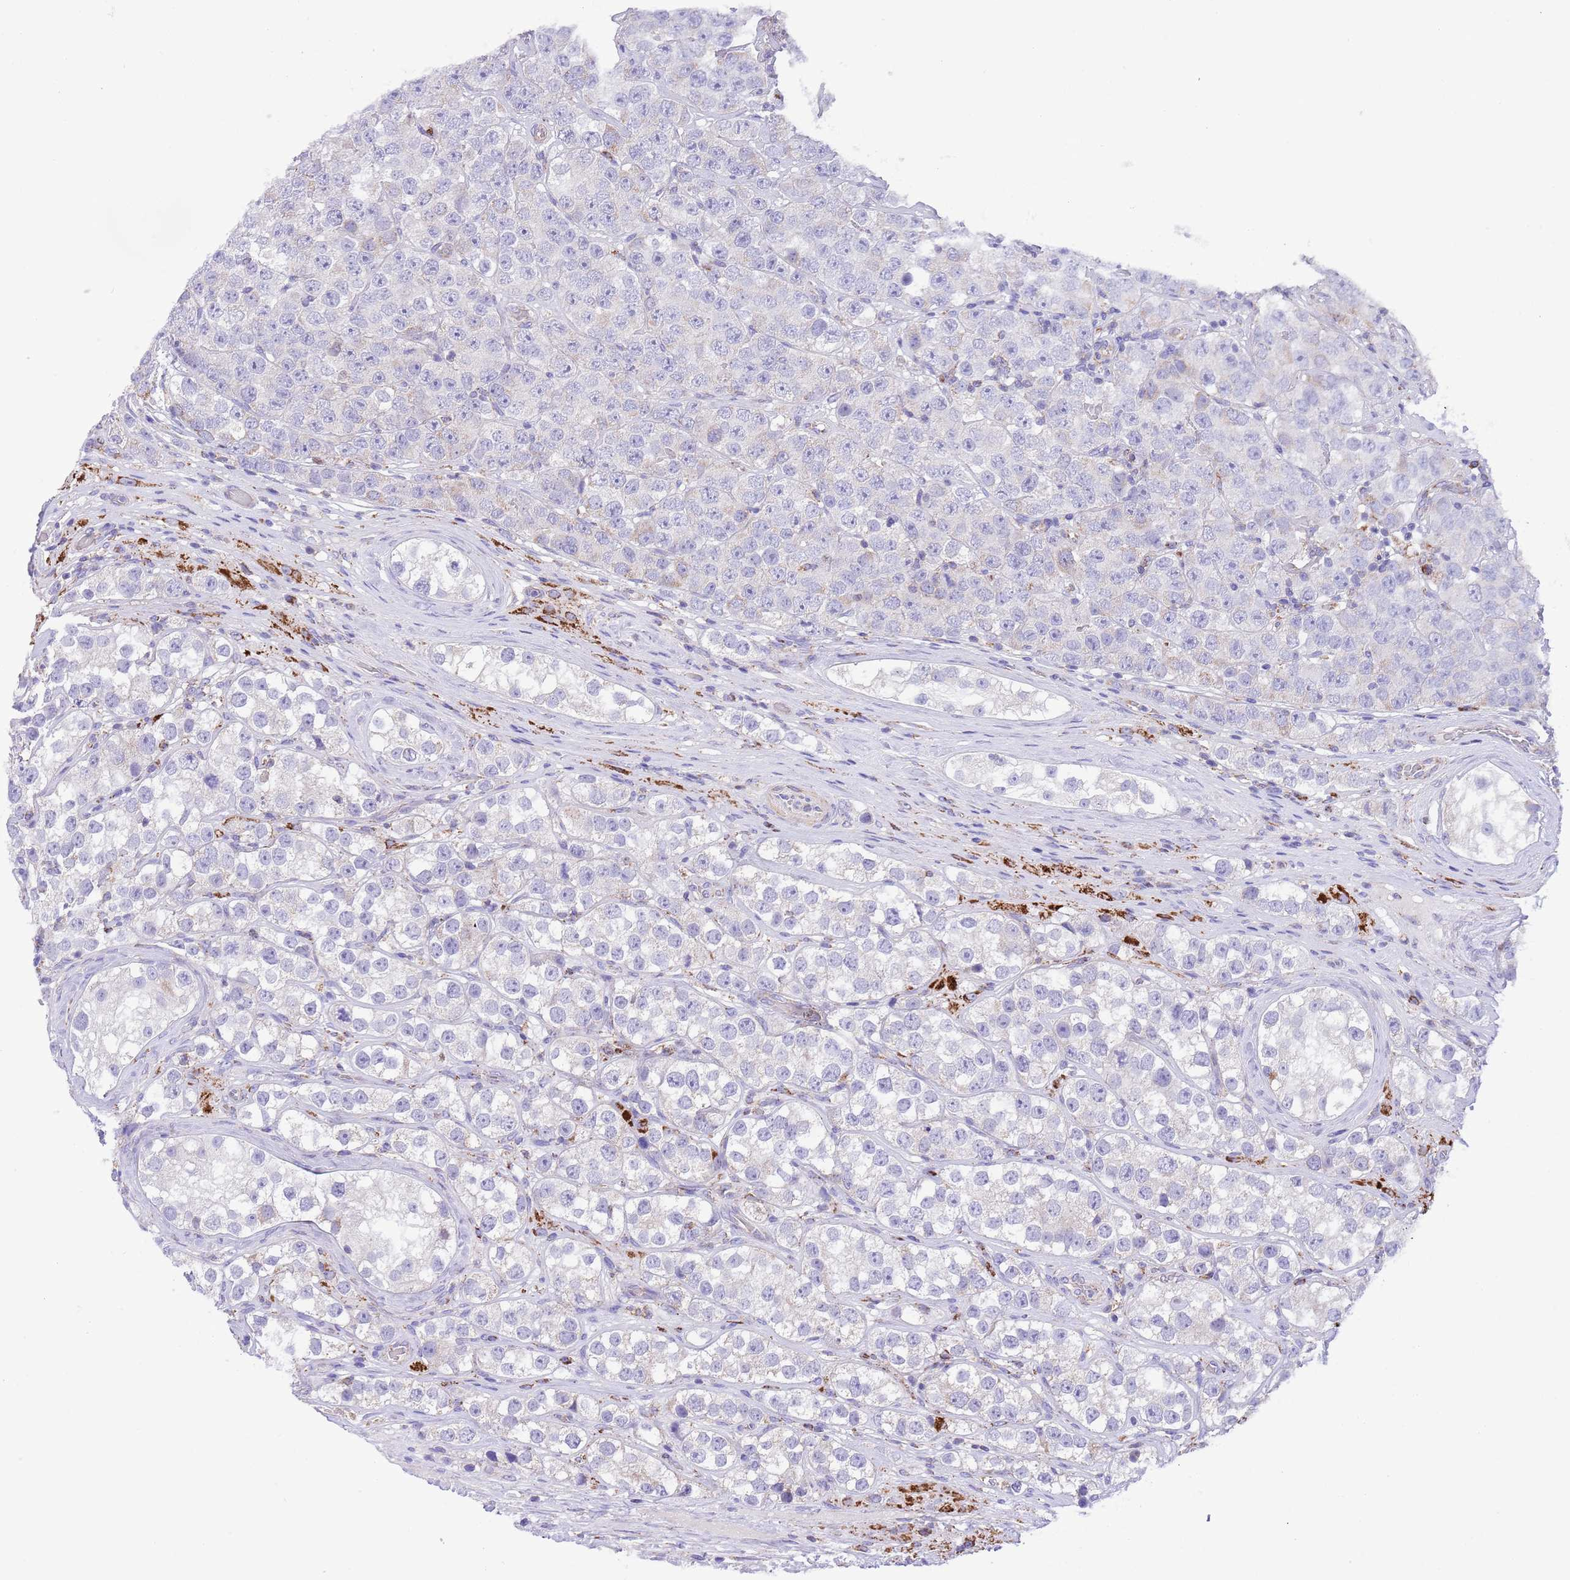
{"staining": {"intensity": "negative", "quantity": "none", "location": "none"}, "tissue": "testis cancer", "cell_type": "Tumor cells", "image_type": "cancer", "snomed": [{"axis": "morphology", "description": "Seminoma, NOS"}, {"axis": "topography", "description": "Testis"}], "caption": "The micrograph shows no significant staining in tumor cells of seminoma (testis).", "gene": "SS18L2", "patient": {"sex": "male", "age": 28}}